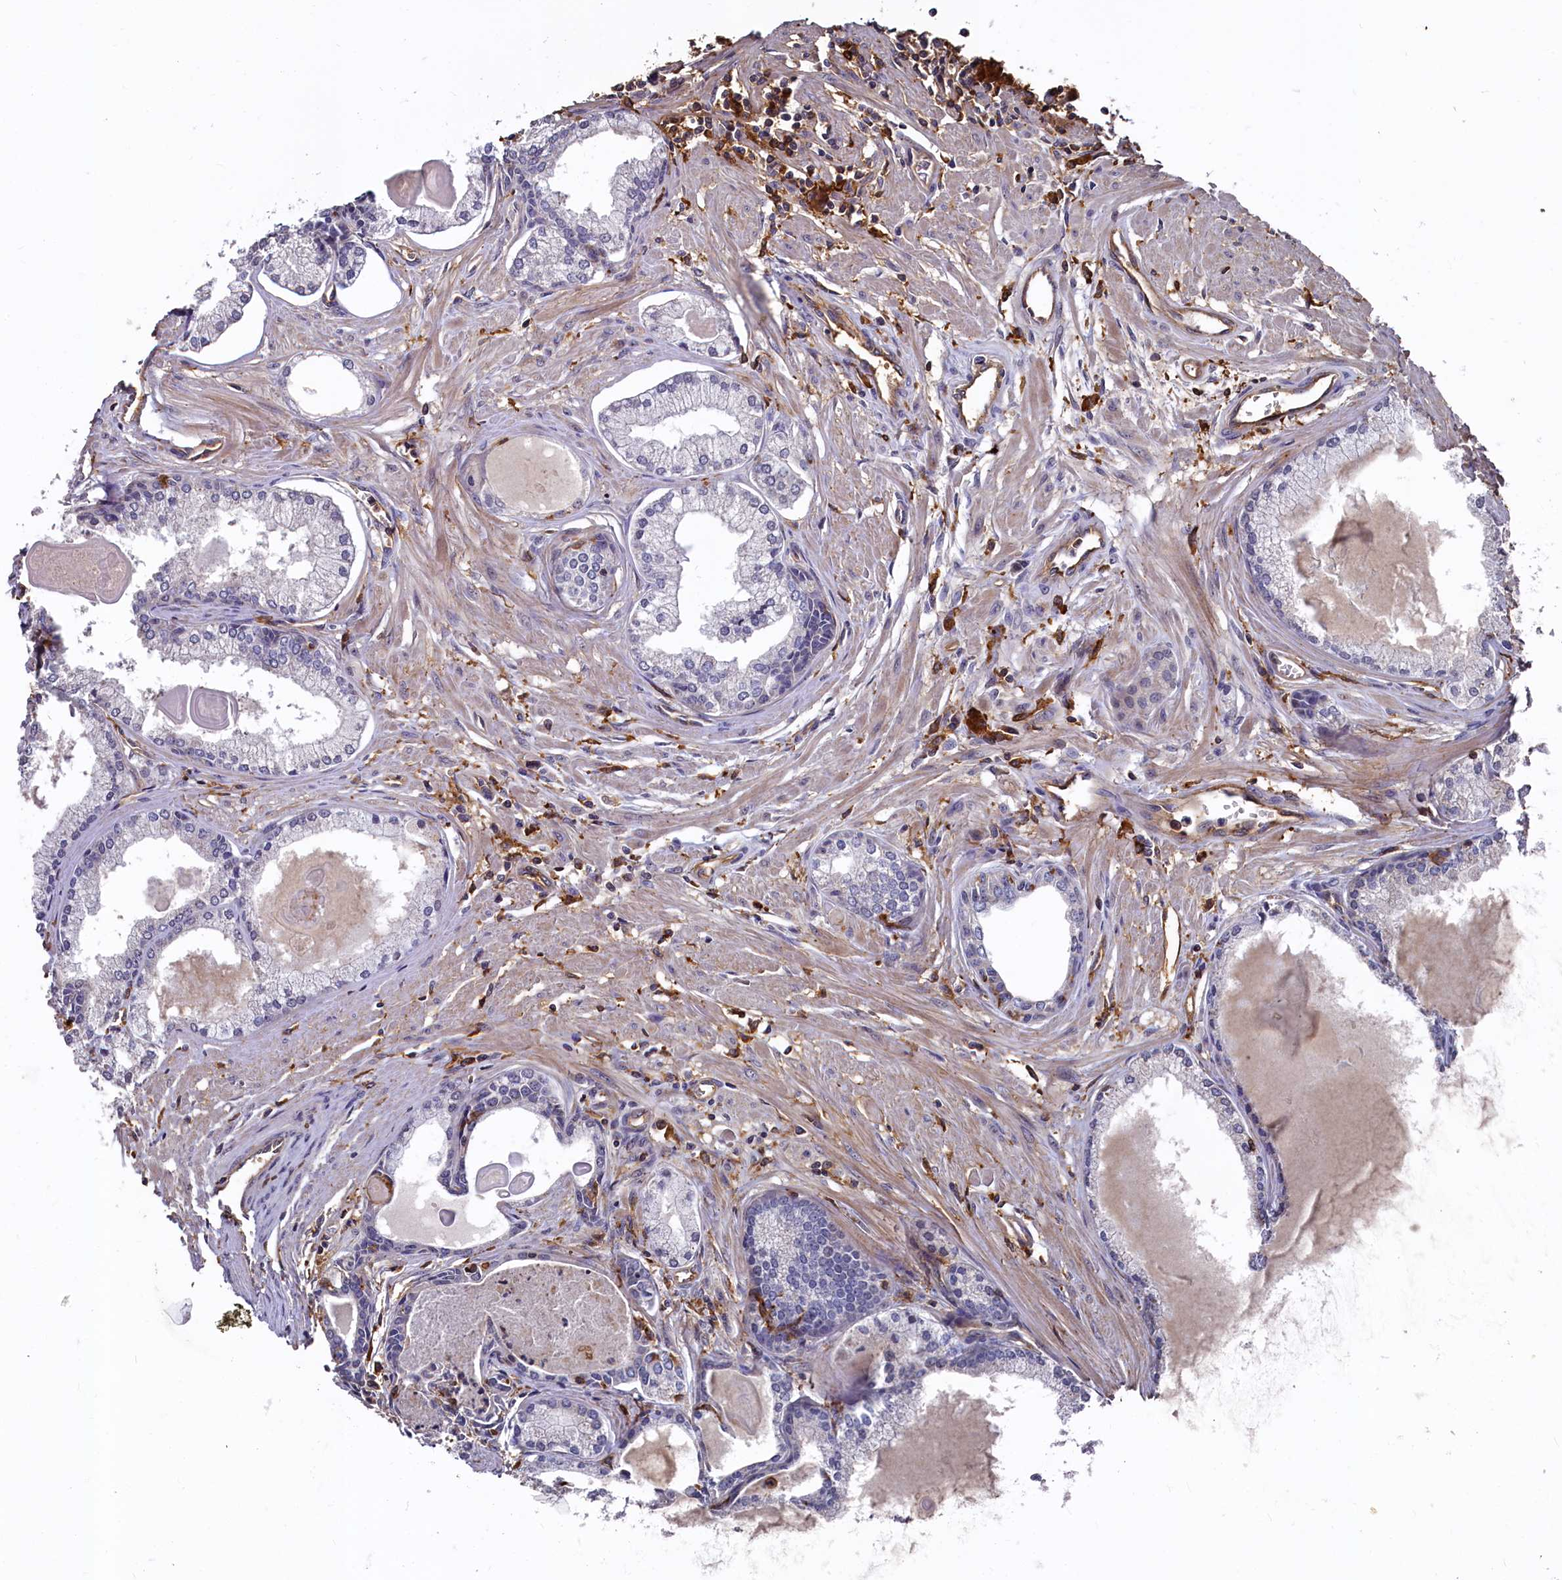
{"staining": {"intensity": "negative", "quantity": "none", "location": "none"}, "tissue": "prostate cancer", "cell_type": "Tumor cells", "image_type": "cancer", "snomed": [{"axis": "morphology", "description": "Adenocarcinoma, High grade"}, {"axis": "topography", "description": "Prostate"}], "caption": "DAB (3,3'-diaminobenzidine) immunohistochemical staining of adenocarcinoma (high-grade) (prostate) shows no significant expression in tumor cells. The staining was performed using DAB (3,3'-diaminobenzidine) to visualize the protein expression in brown, while the nuclei were stained in blue with hematoxylin (Magnification: 20x).", "gene": "PLEKHO2", "patient": {"sex": "male", "age": 68}}